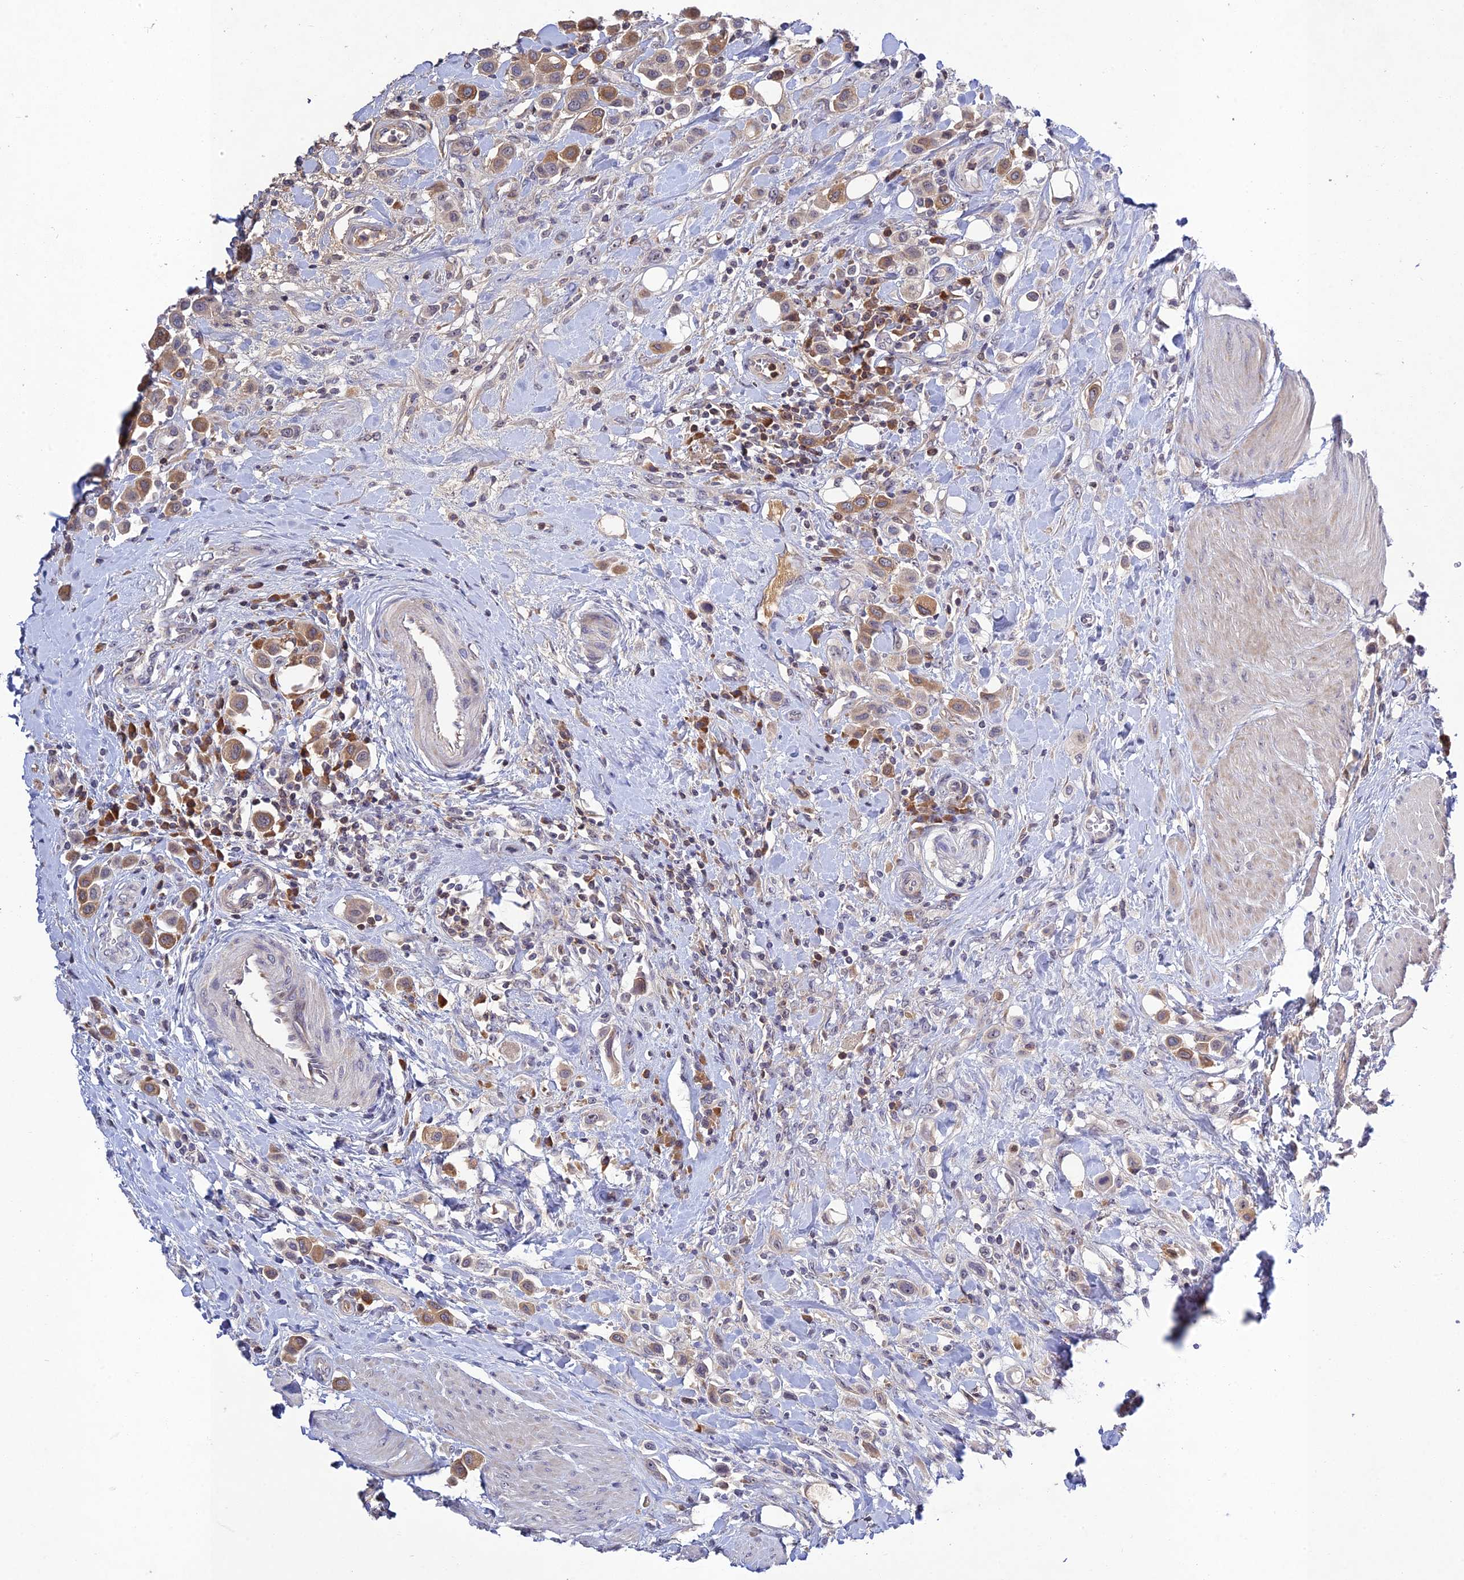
{"staining": {"intensity": "moderate", "quantity": ">75%", "location": "cytoplasmic/membranous"}, "tissue": "urothelial cancer", "cell_type": "Tumor cells", "image_type": "cancer", "snomed": [{"axis": "morphology", "description": "Urothelial carcinoma, High grade"}, {"axis": "topography", "description": "Urinary bladder"}], "caption": "Urothelial cancer stained for a protein demonstrates moderate cytoplasmic/membranous positivity in tumor cells. (brown staining indicates protein expression, while blue staining denotes nuclei).", "gene": "CHST5", "patient": {"sex": "male", "age": 50}}